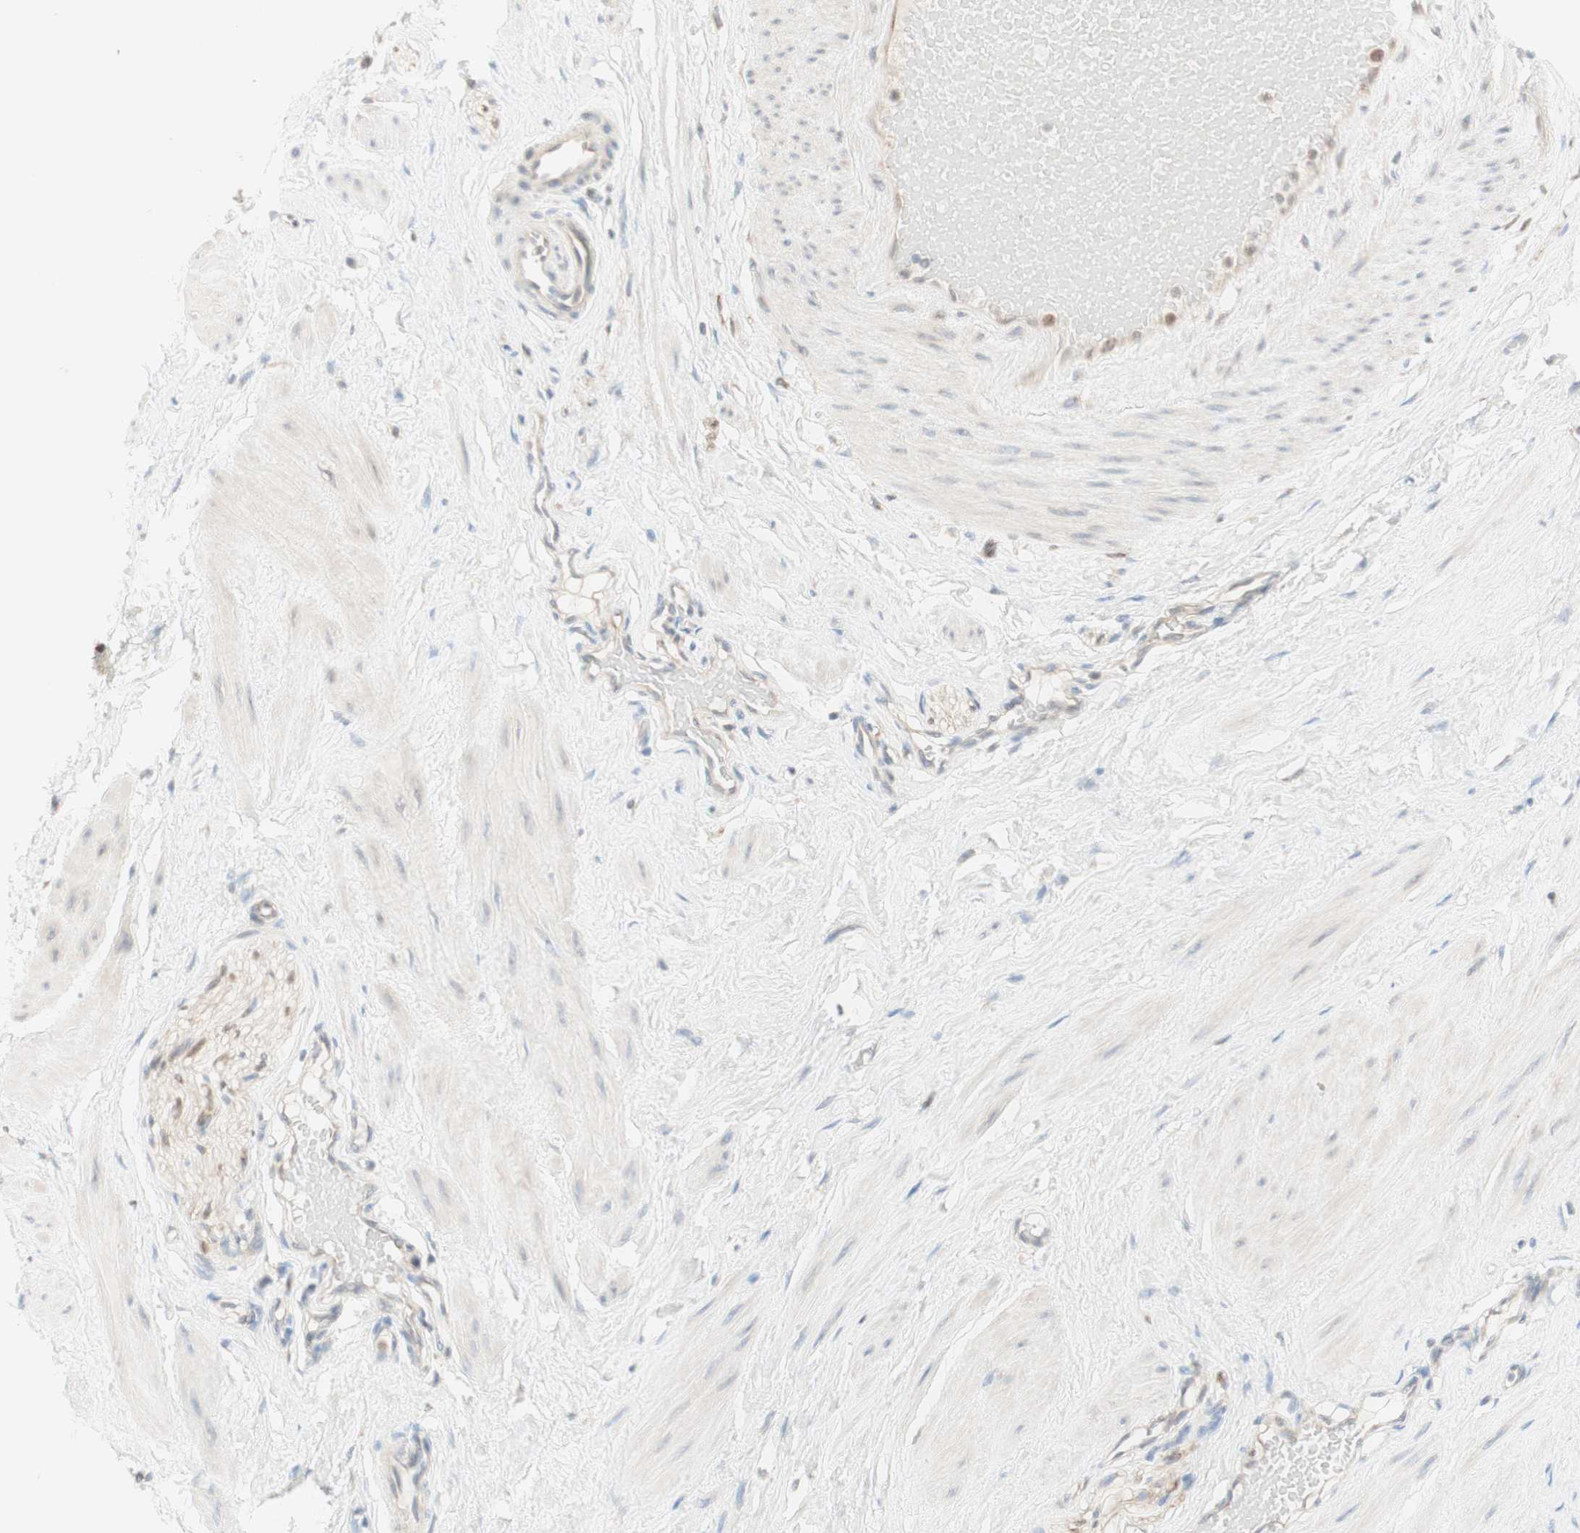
{"staining": {"intensity": "negative", "quantity": "none", "location": "none"}, "tissue": "adipose tissue", "cell_type": "Adipocytes", "image_type": "normal", "snomed": [{"axis": "morphology", "description": "Normal tissue, NOS"}, {"axis": "topography", "description": "Soft tissue"}, {"axis": "topography", "description": "Vascular tissue"}], "caption": "Adipose tissue stained for a protein using immunohistochemistry (IHC) reveals no positivity adipocytes.", "gene": "COMT", "patient": {"sex": "female", "age": 35}}